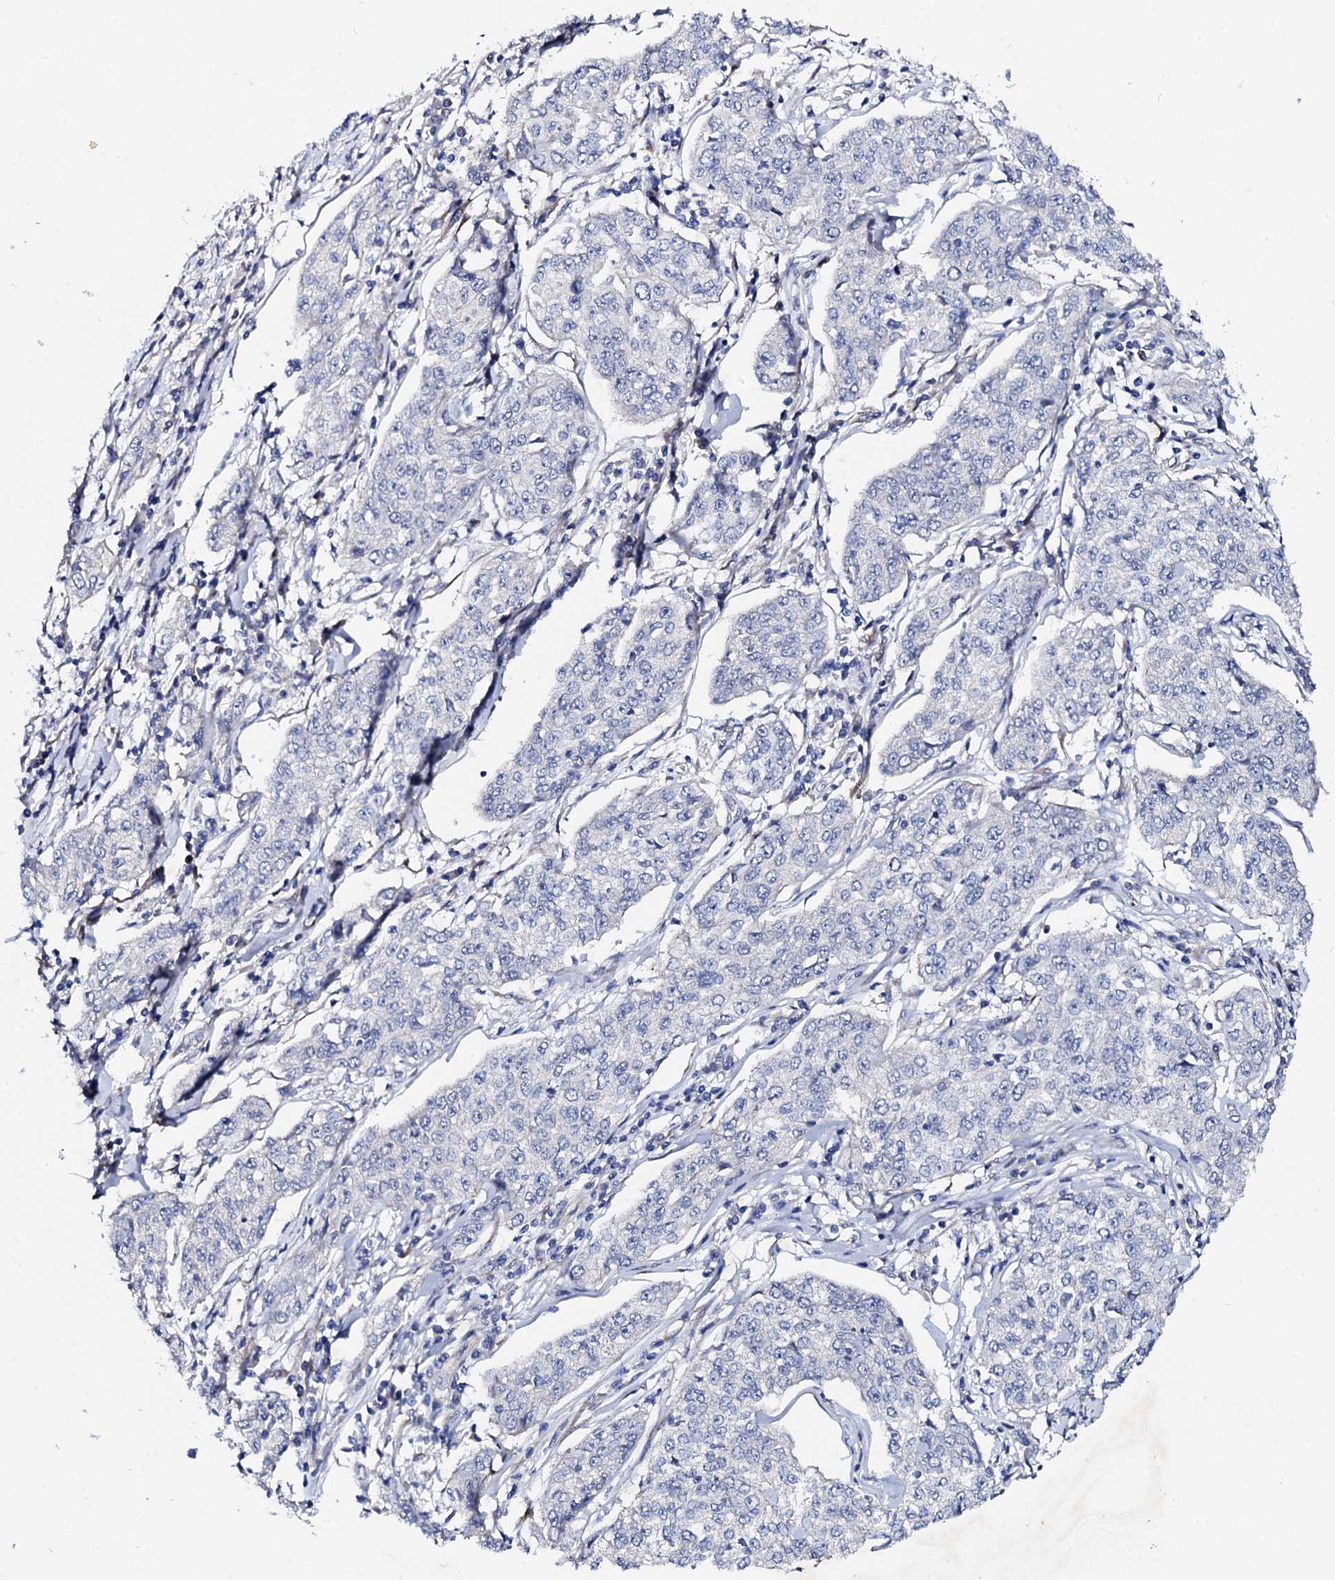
{"staining": {"intensity": "negative", "quantity": "none", "location": "none"}, "tissue": "cervical cancer", "cell_type": "Tumor cells", "image_type": "cancer", "snomed": [{"axis": "morphology", "description": "Squamous cell carcinoma, NOS"}, {"axis": "topography", "description": "Cervix"}], "caption": "The image reveals no significant staining in tumor cells of cervical squamous cell carcinoma.", "gene": "TRDN", "patient": {"sex": "female", "age": 35}}